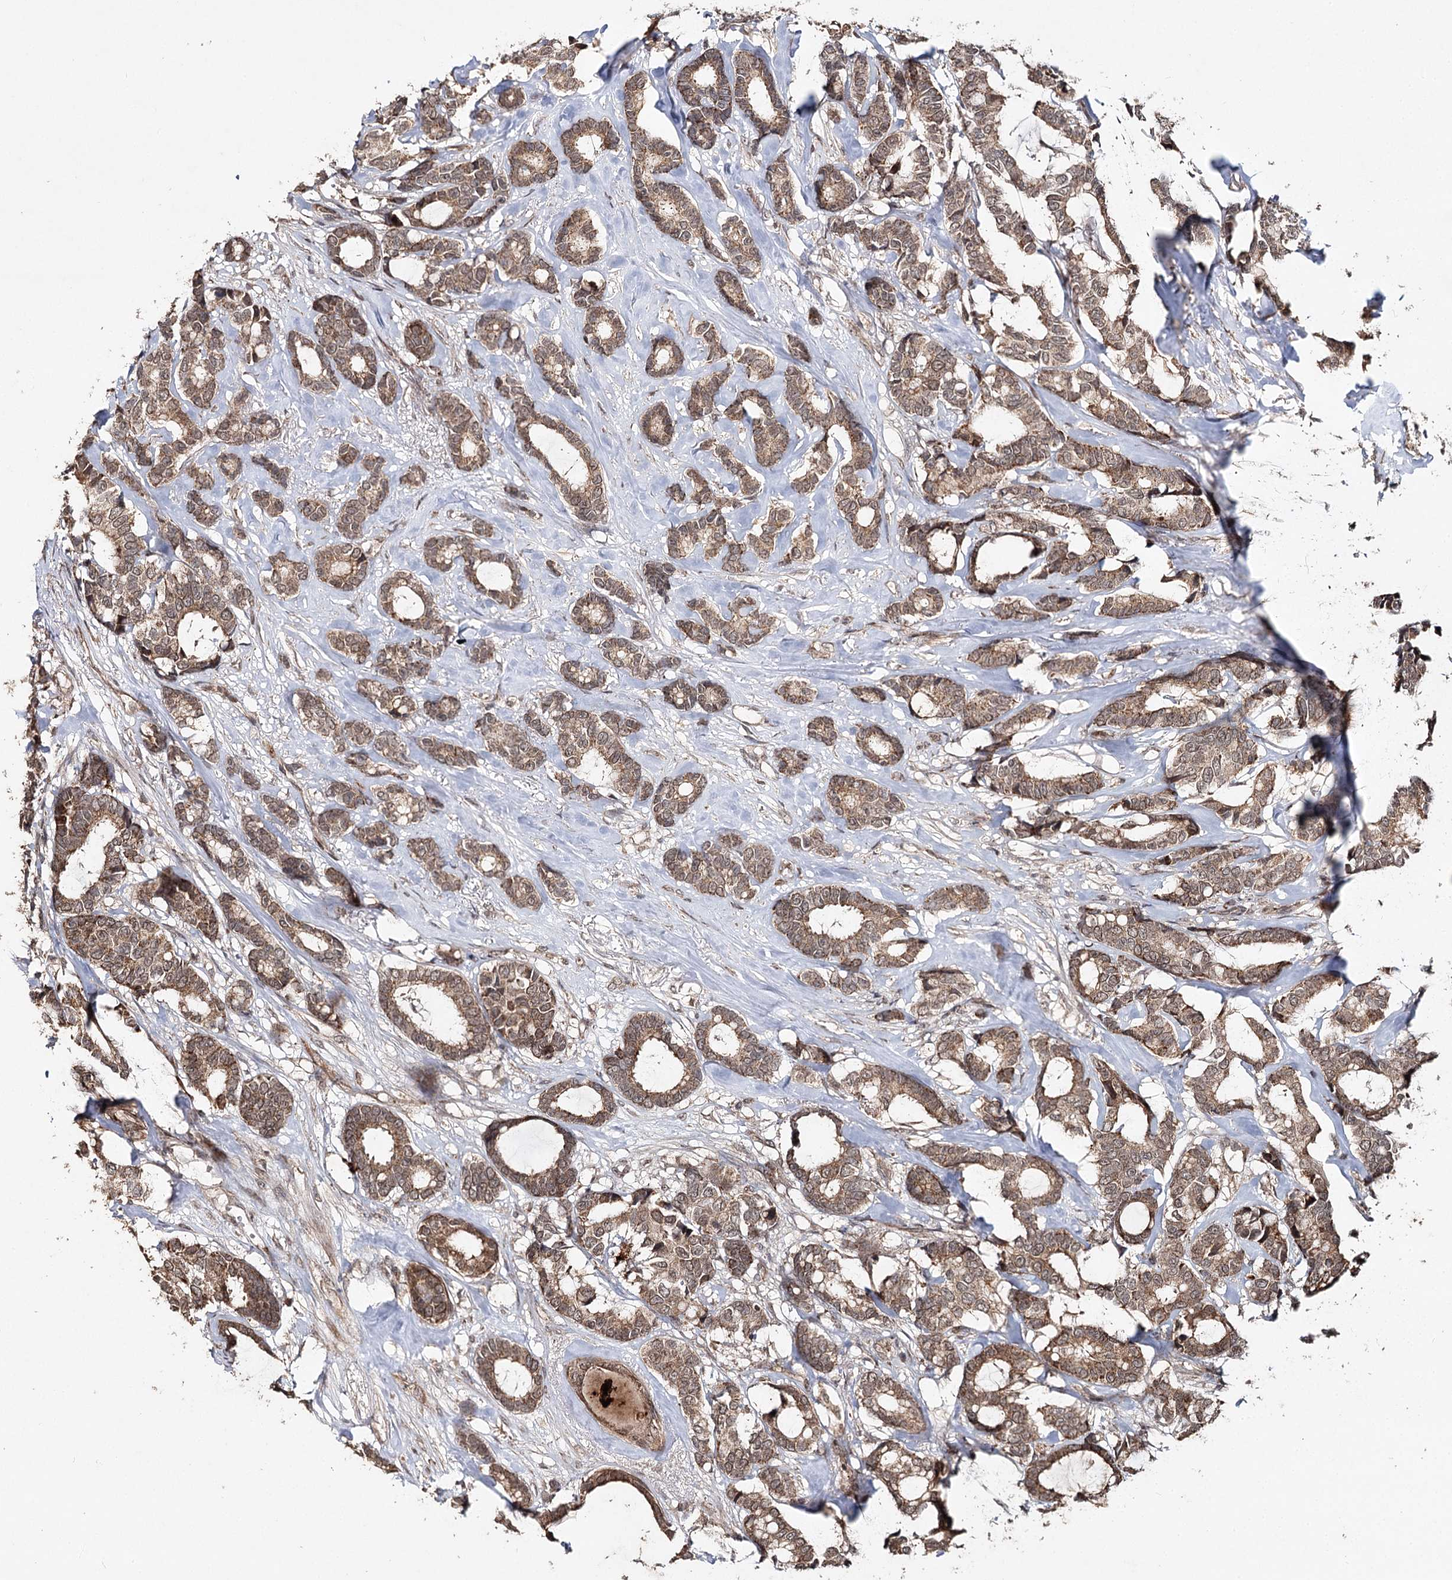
{"staining": {"intensity": "moderate", "quantity": ">75%", "location": "cytoplasmic/membranous"}, "tissue": "breast cancer", "cell_type": "Tumor cells", "image_type": "cancer", "snomed": [{"axis": "morphology", "description": "Duct carcinoma"}, {"axis": "topography", "description": "Breast"}], "caption": "A medium amount of moderate cytoplasmic/membranous positivity is seen in approximately >75% of tumor cells in infiltrating ductal carcinoma (breast) tissue. (Stains: DAB in brown, nuclei in blue, Microscopy: brightfield microscopy at high magnification).", "gene": "ZNRF3", "patient": {"sex": "female", "age": 87}}